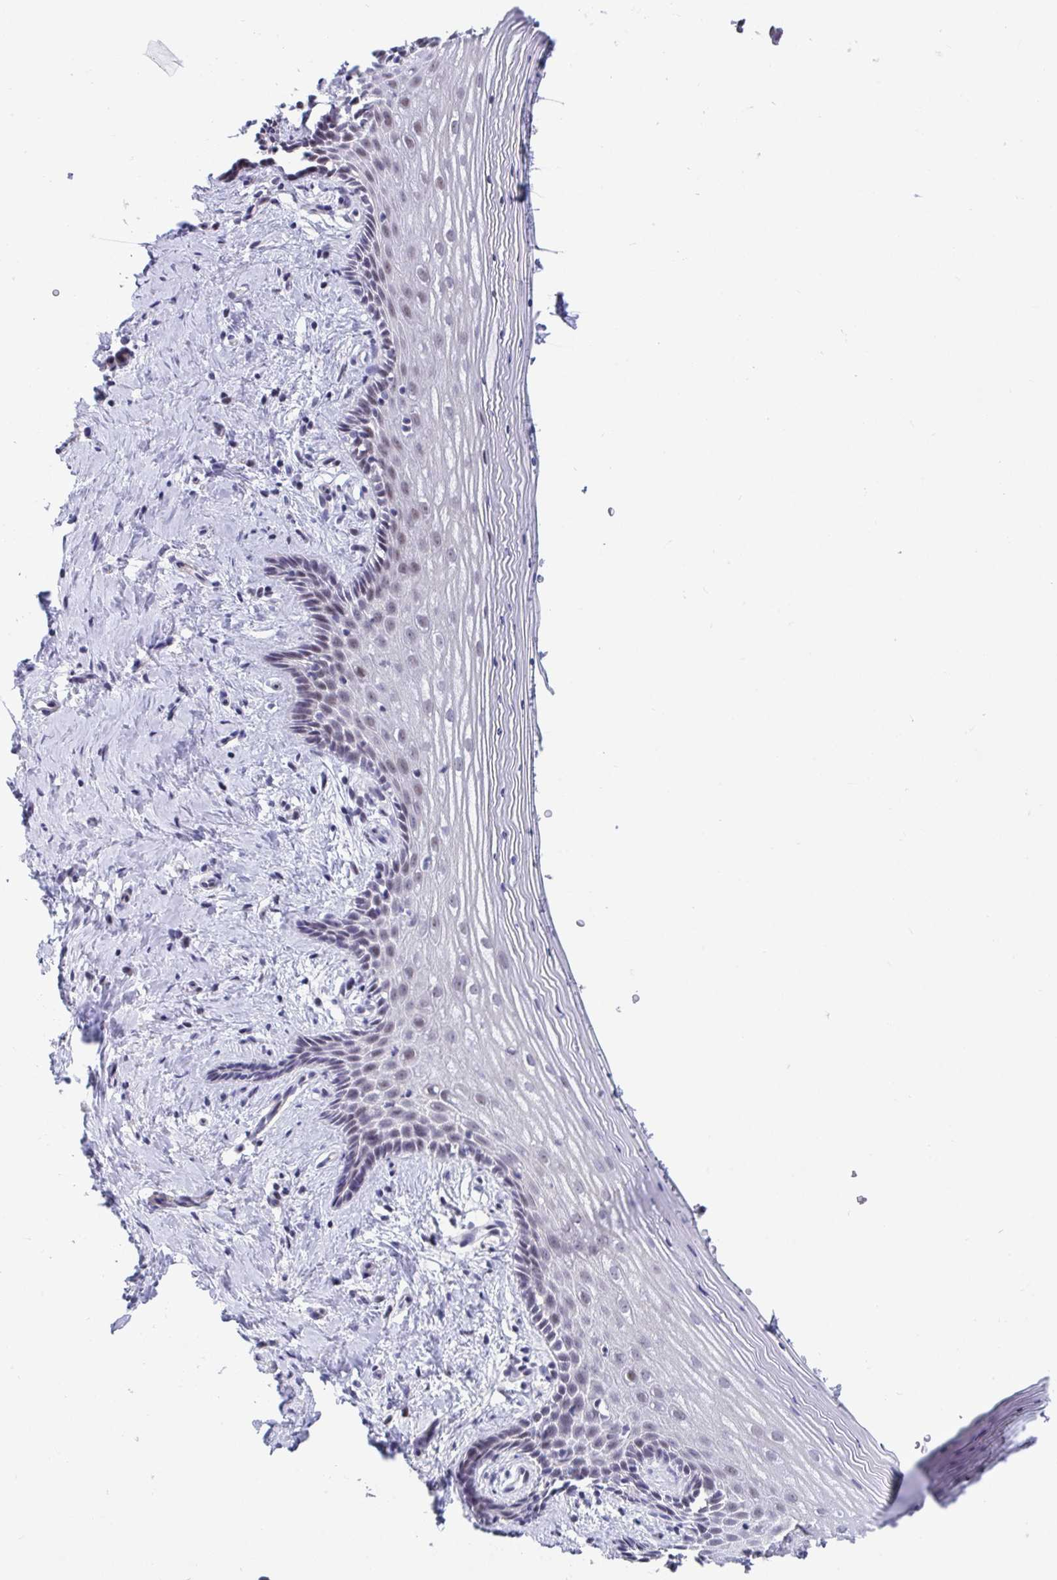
{"staining": {"intensity": "weak", "quantity": "<25%", "location": "nuclear"}, "tissue": "vagina", "cell_type": "Squamous epithelial cells", "image_type": "normal", "snomed": [{"axis": "morphology", "description": "Normal tissue, NOS"}, {"axis": "topography", "description": "Vagina"}], "caption": "DAB immunohistochemical staining of benign human vagina demonstrates no significant positivity in squamous epithelial cells. (Brightfield microscopy of DAB (3,3'-diaminobenzidine) immunohistochemistry at high magnification).", "gene": "WDR72", "patient": {"sex": "female", "age": 42}}